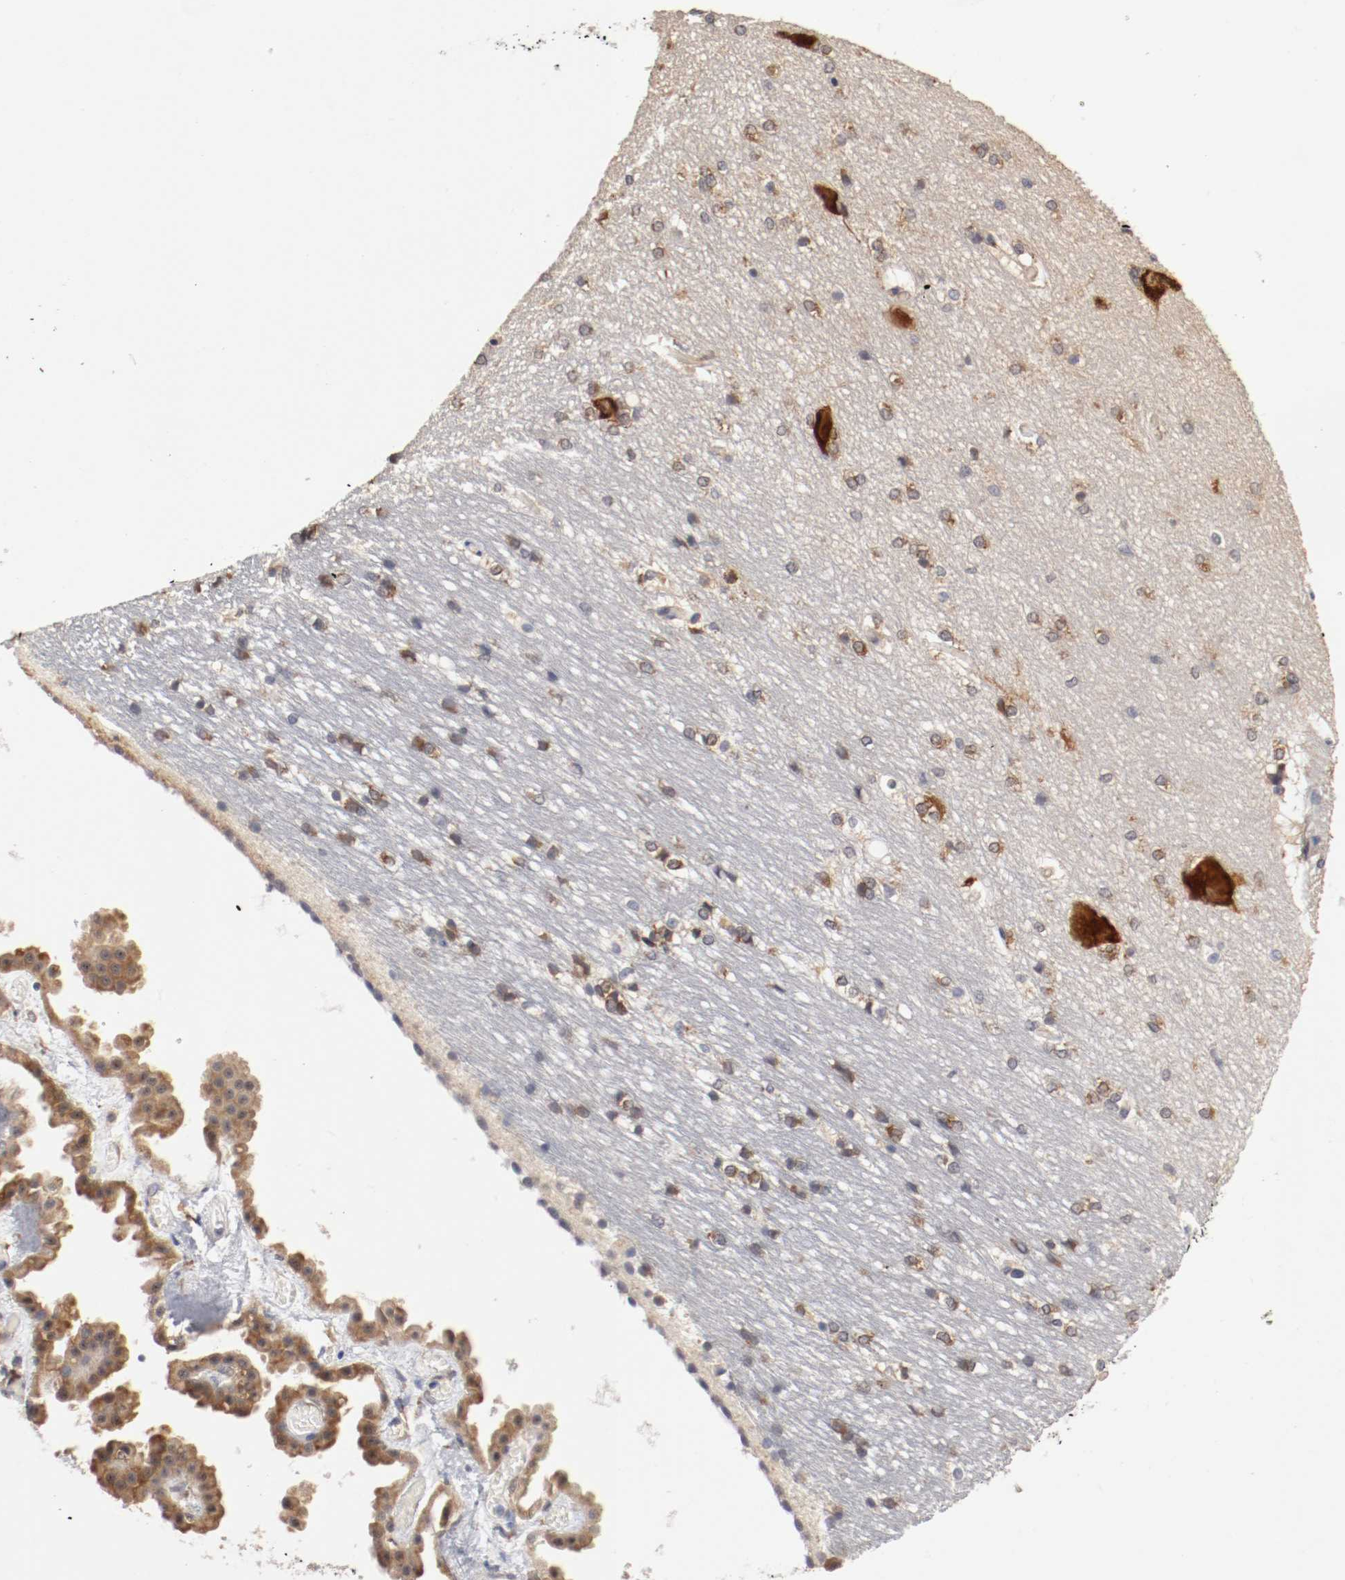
{"staining": {"intensity": "moderate", "quantity": "25%-75%", "location": "cytoplasmic/membranous"}, "tissue": "hippocampus", "cell_type": "Glial cells", "image_type": "normal", "snomed": [{"axis": "morphology", "description": "Normal tissue, NOS"}, {"axis": "topography", "description": "Hippocampus"}], "caption": "This micrograph demonstrates immunohistochemistry staining of unremarkable hippocampus, with medium moderate cytoplasmic/membranous expression in approximately 25%-75% of glial cells.", "gene": "FKBP3", "patient": {"sex": "female", "age": 19}}